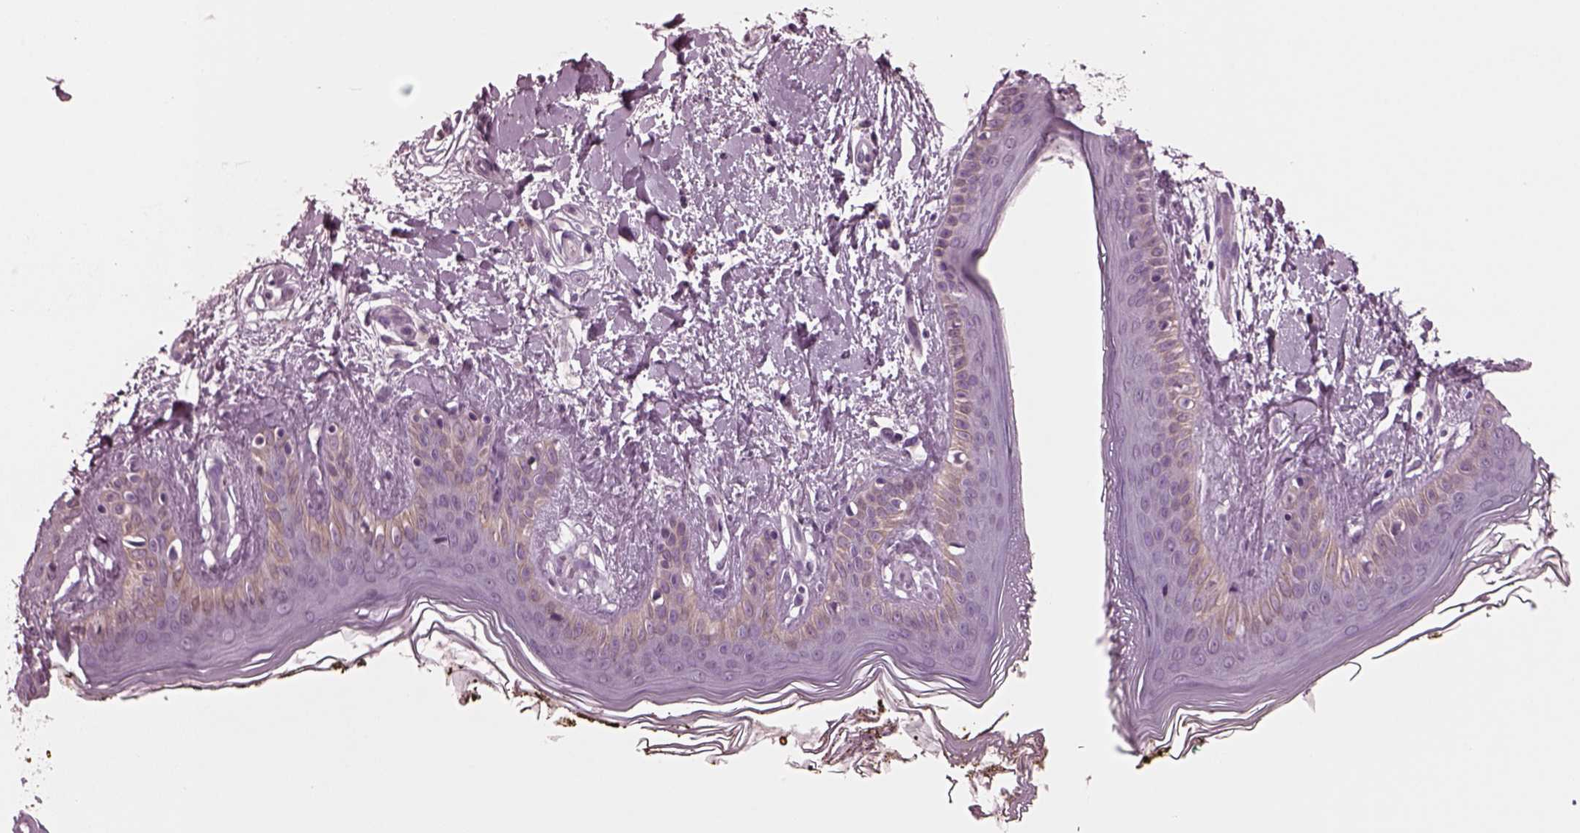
{"staining": {"intensity": "negative", "quantity": "none", "location": "none"}, "tissue": "skin", "cell_type": "Fibroblasts", "image_type": "normal", "snomed": [{"axis": "morphology", "description": "Normal tissue, NOS"}, {"axis": "topography", "description": "Skin"}], "caption": "High power microscopy image of an immunohistochemistry (IHC) image of normal skin, revealing no significant positivity in fibroblasts.", "gene": "MIB2", "patient": {"sex": "female", "age": 34}}